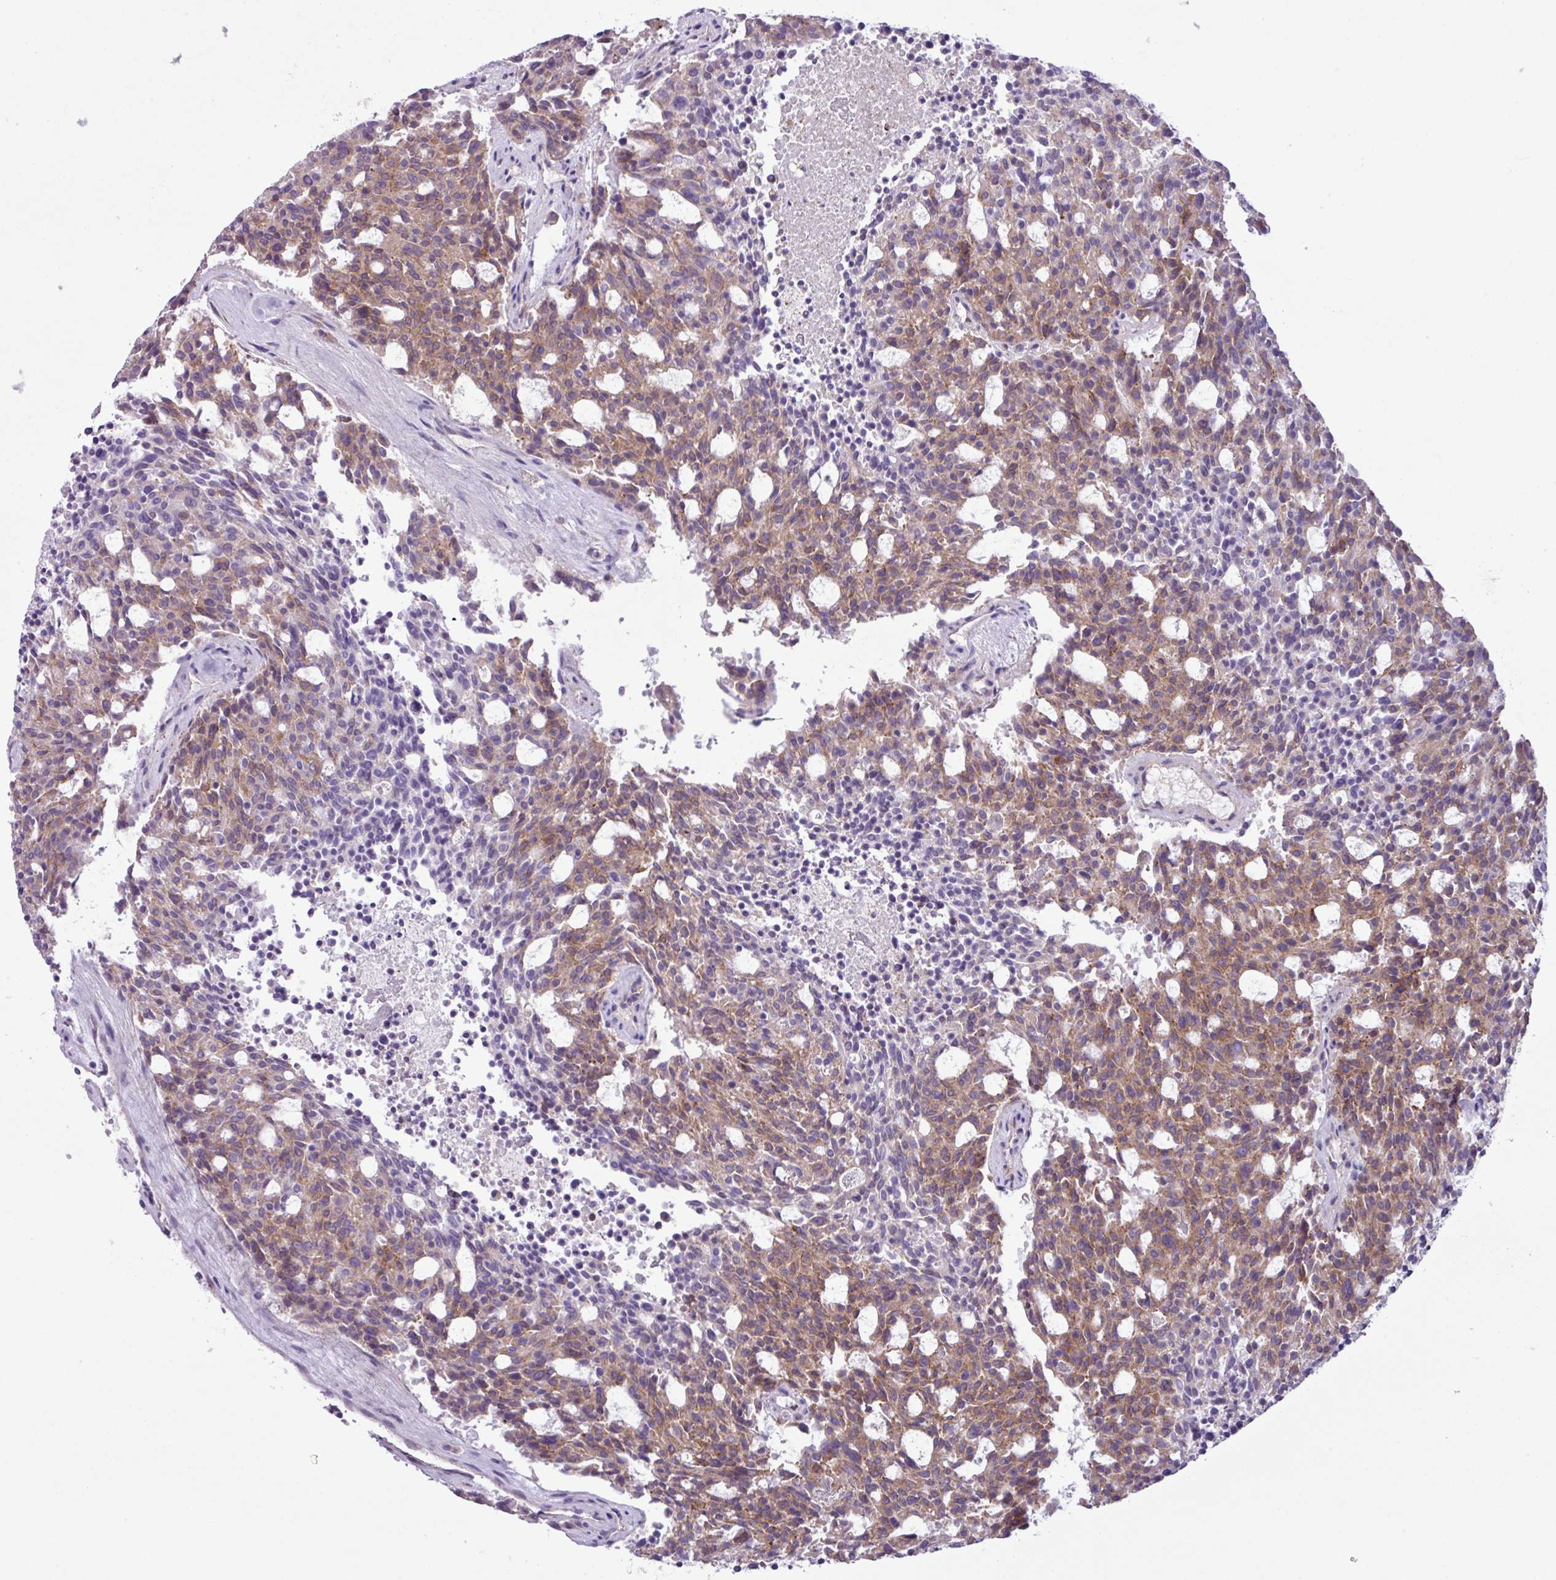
{"staining": {"intensity": "moderate", "quantity": "25%-75%", "location": "cytoplasmic/membranous"}, "tissue": "carcinoid", "cell_type": "Tumor cells", "image_type": "cancer", "snomed": [{"axis": "morphology", "description": "Carcinoid, malignant, NOS"}, {"axis": "topography", "description": "Pancreas"}], "caption": "A brown stain shows moderate cytoplasmic/membranous expression of a protein in malignant carcinoid tumor cells.", "gene": "CYSTM1", "patient": {"sex": "female", "age": 54}}